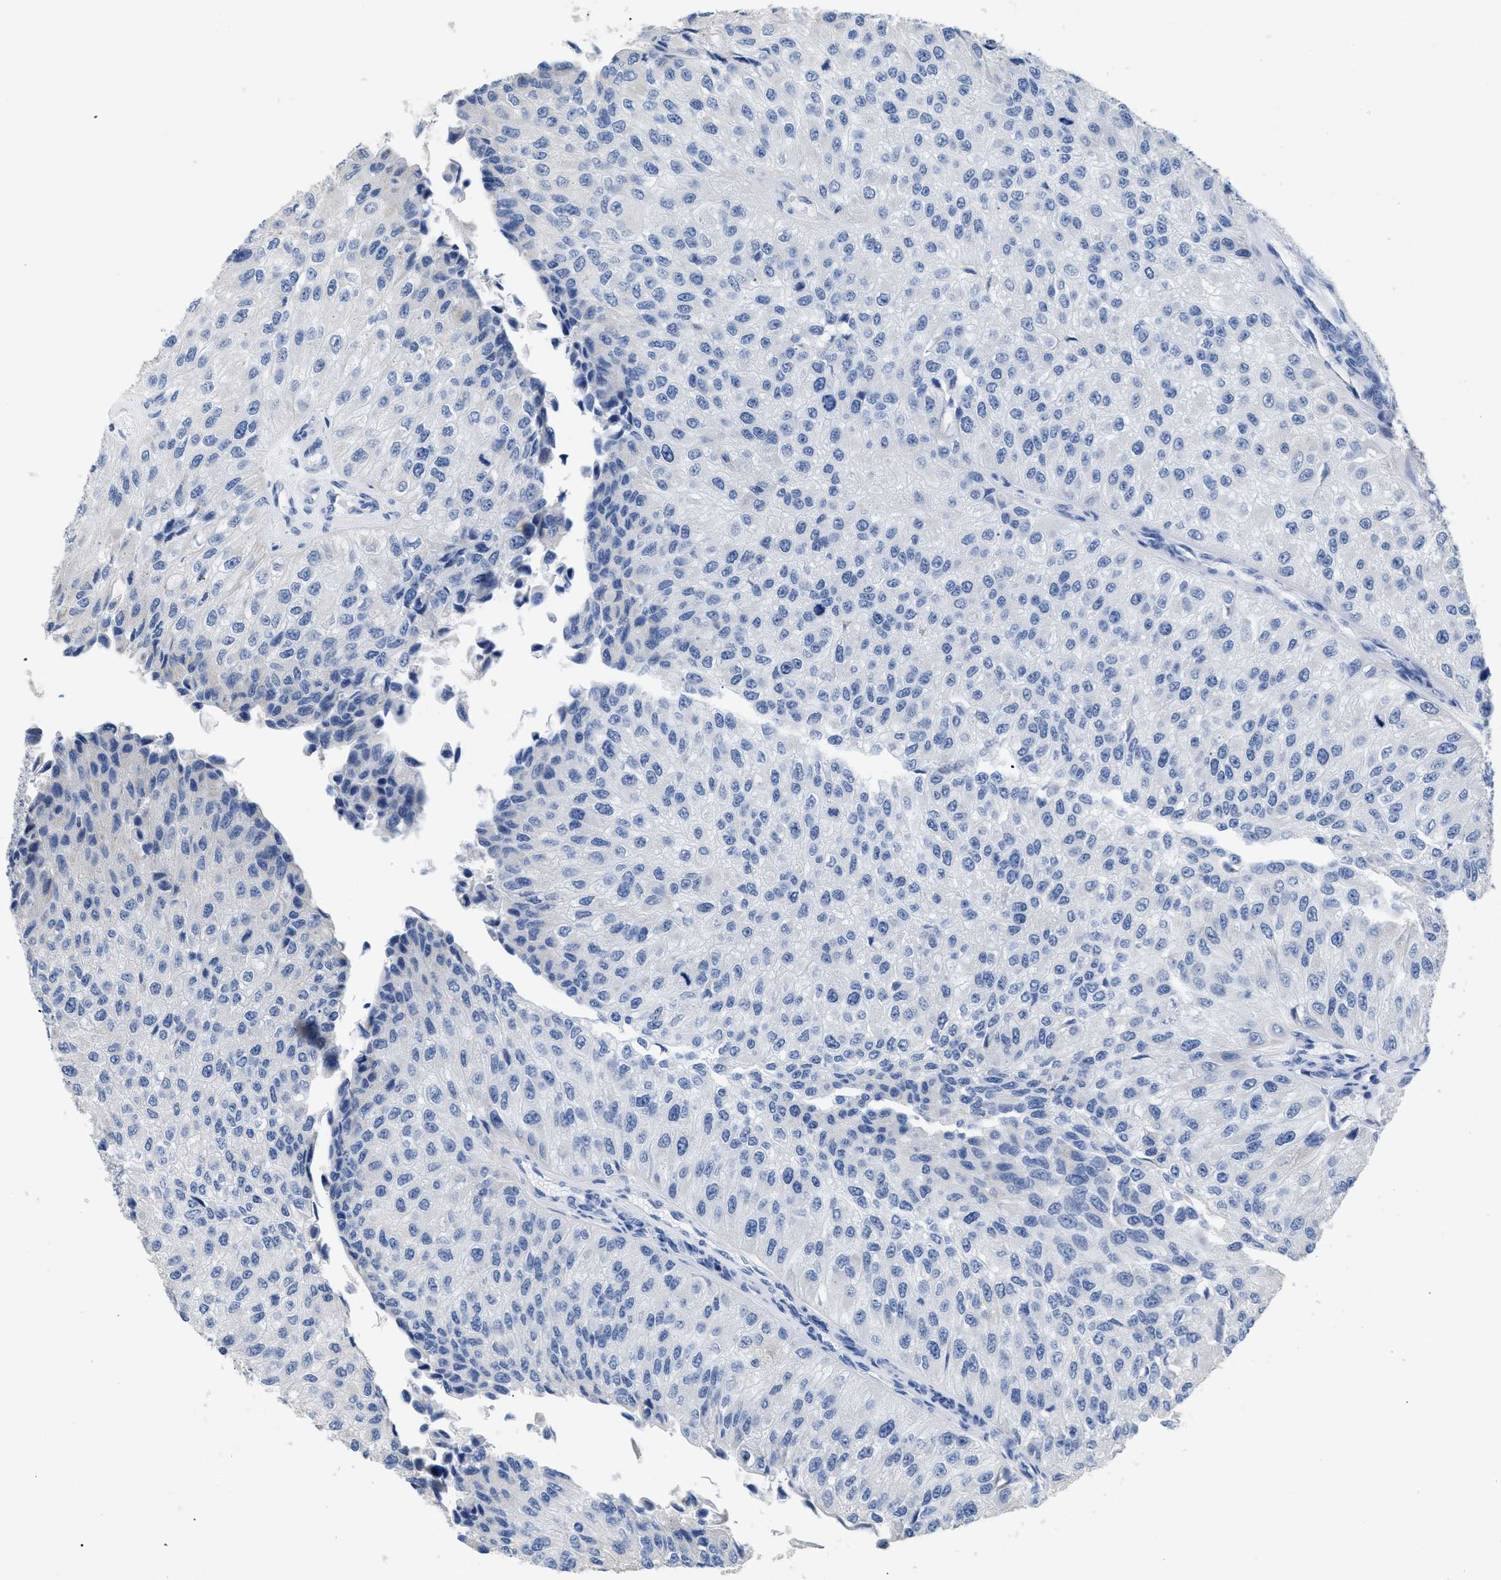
{"staining": {"intensity": "negative", "quantity": "none", "location": "none"}, "tissue": "urothelial cancer", "cell_type": "Tumor cells", "image_type": "cancer", "snomed": [{"axis": "morphology", "description": "Urothelial carcinoma, High grade"}, {"axis": "topography", "description": "Kidney"}, {"axis": "topography", "description": "Urinary bladder"}], "caption": "IHC image of urothelial cancer stained for a protein (brown), which shows no expression in tumor cells.", "gene": "APOBEC2", "patient": {"sex": "male", "age": 77}}